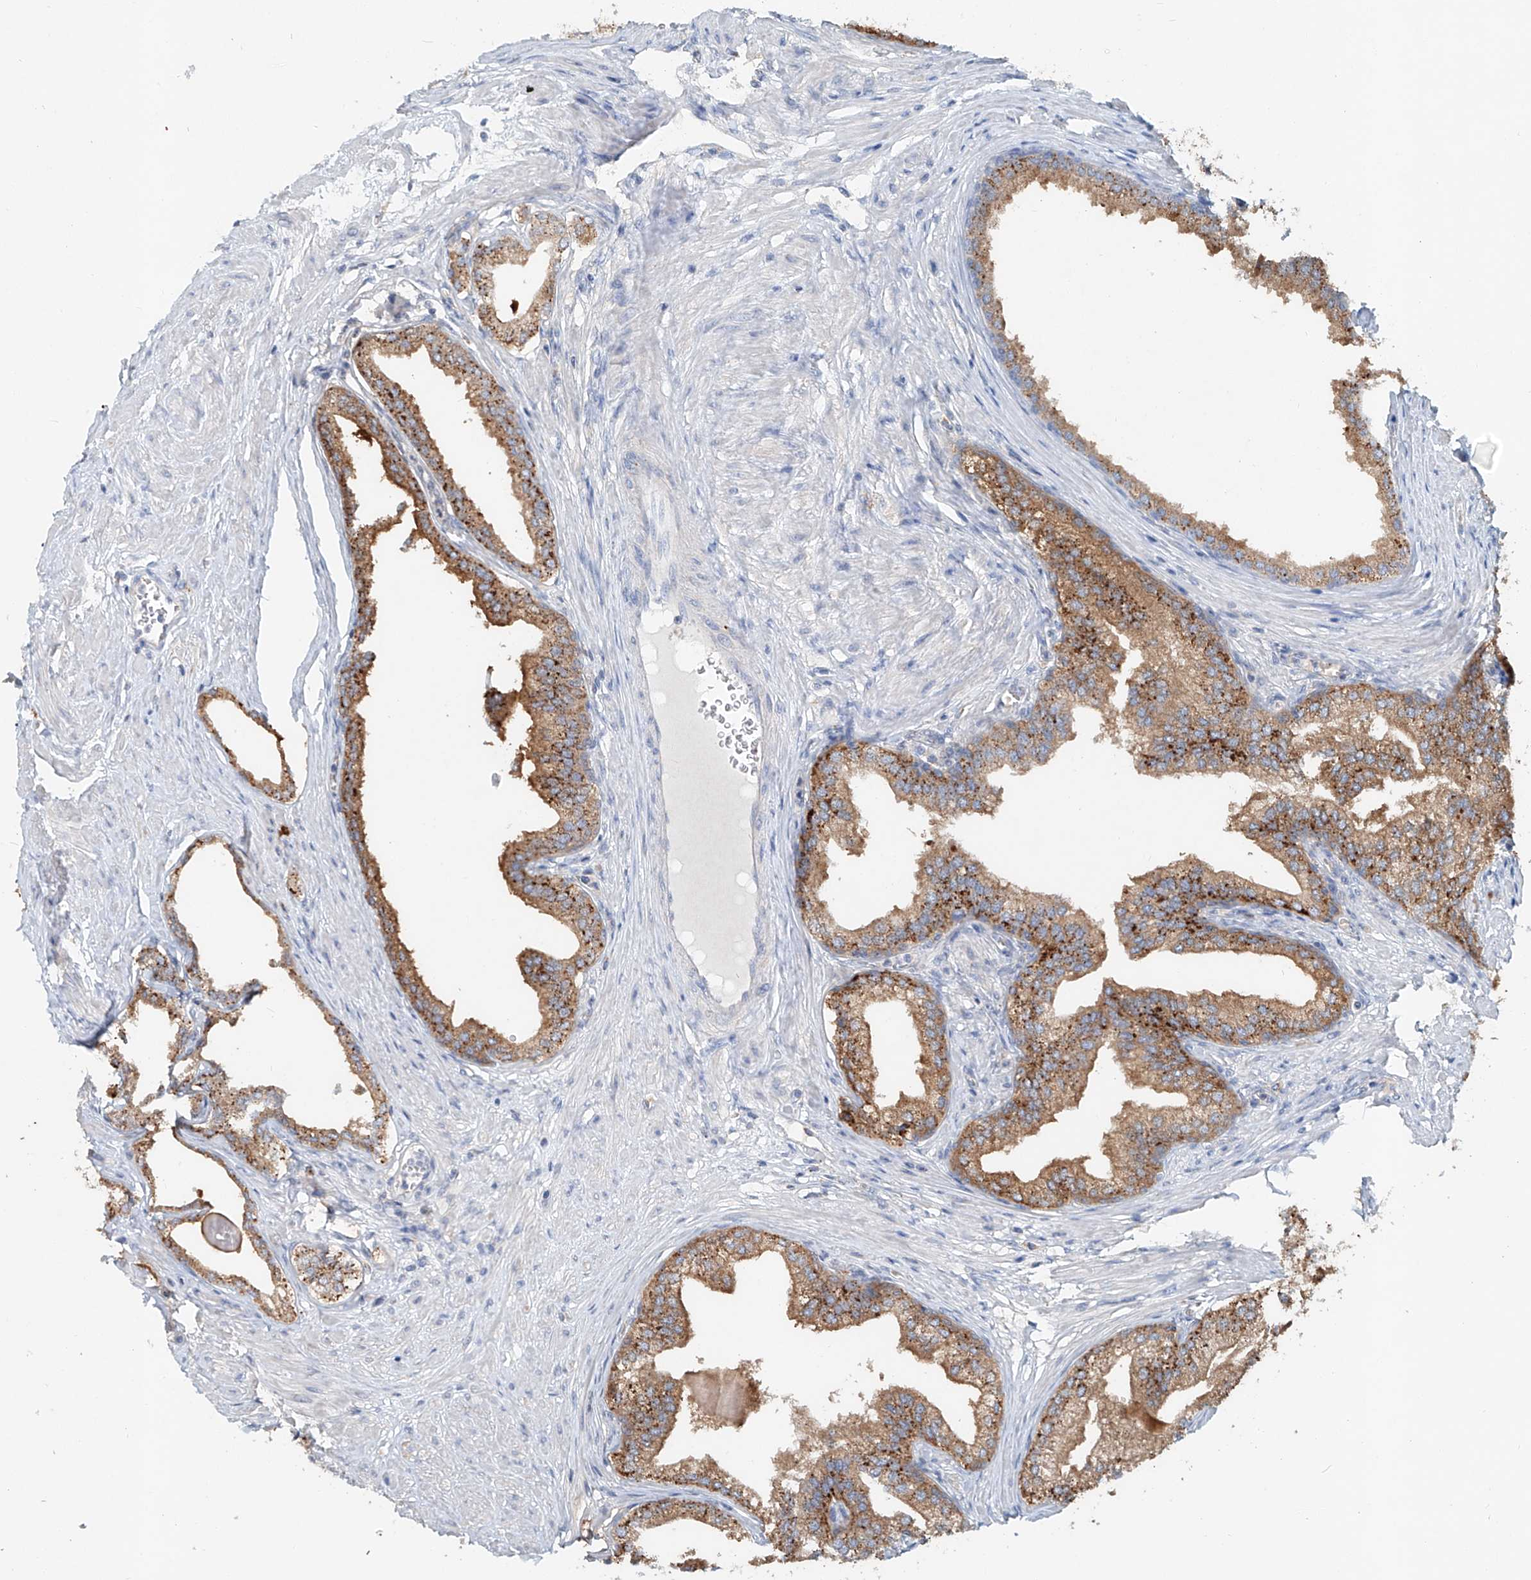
{"staining": {"intensity": "strong", "quantity": ">75%", "location": "cytoplasmic/membranous"}, "tissue": "prostate", "cell_type": "Glandular cells", "image_type": "normal", "snomed": [{"axis": "morphology", "description": "Normal tissue, NOS"}, {"axis": "morphology", "description": "Urothelial carcinoma, Low grade"}, {"axis": "topography", "description": "Urinary bladder"}, {"axis": "topography", "description": "Prostate"}], "caption": "High-magnification brightfield microscopy of normal prostate stained with DAB (3,3'-diaminobenzidine) (brown) and counterstained with hematoxylin (blue). glandular cells exhibit strong cytoplasmic/membranous expression is appreciated in approximately>75% of cells.", "gene": "TRIM47", "patient": {"sex": "male", "age": 60}}